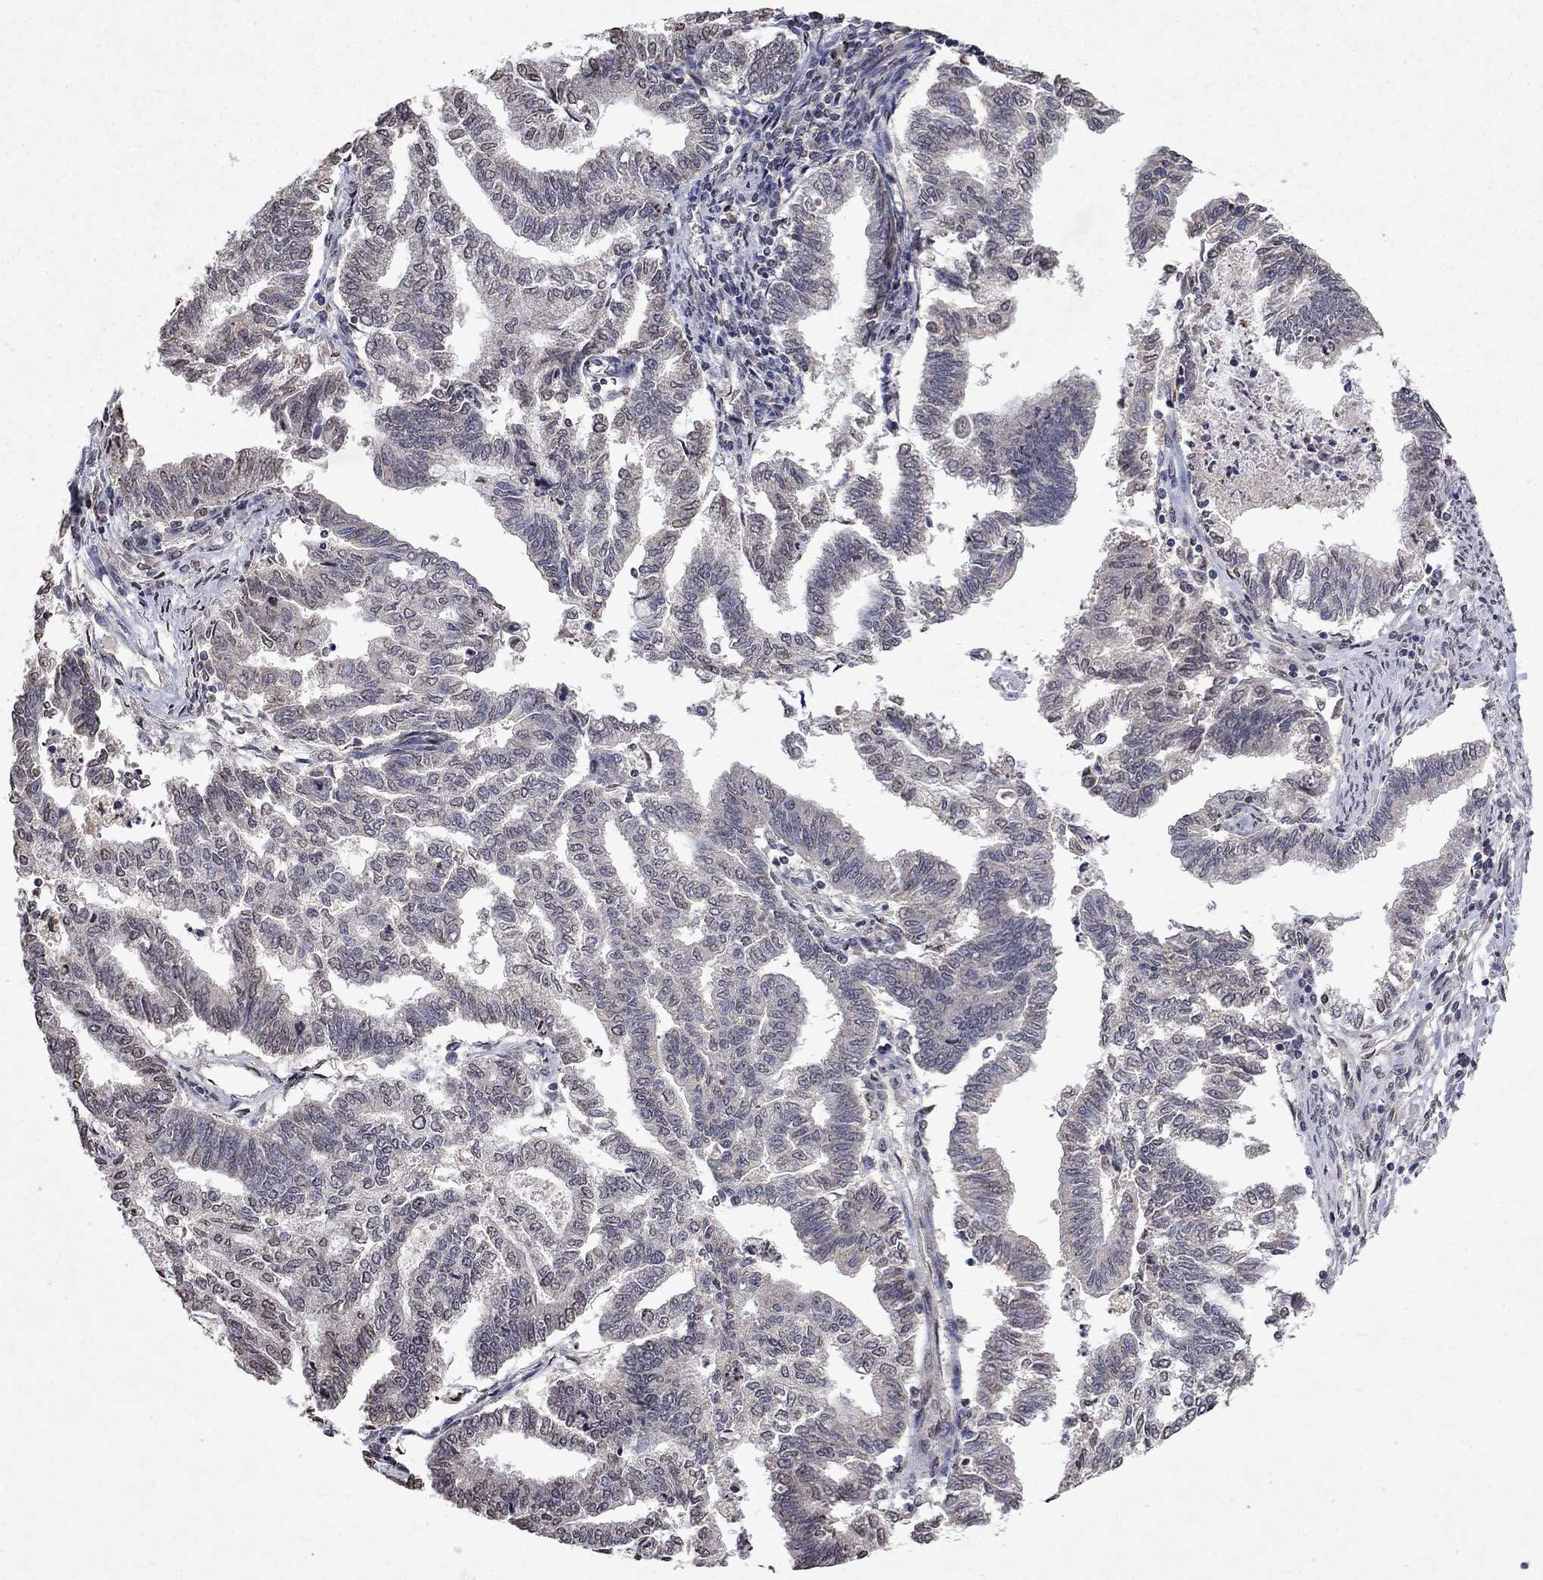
{"staining": {"intensity": "negative", "quantity": "none", "location": "none"}, "tissue": "endometrial cancer", "cell_type": "Tumor cells", "image_type": "cancer", "snomed": [{"axis": "morphology", "description": "Adenocarcinoma, NOS"}, {"axis": "topography", "description": "Endometrium"}], "caption": "IHC micrograph of neoplastic tissue: human endometrial cancer stained with DAB displays no significant protein expression in tumor cells. (Immunohistochemistry, brightfield microscopy, high magnification).", "gene": "TTC38", "patient": {"sex": "female", "age": 79}}